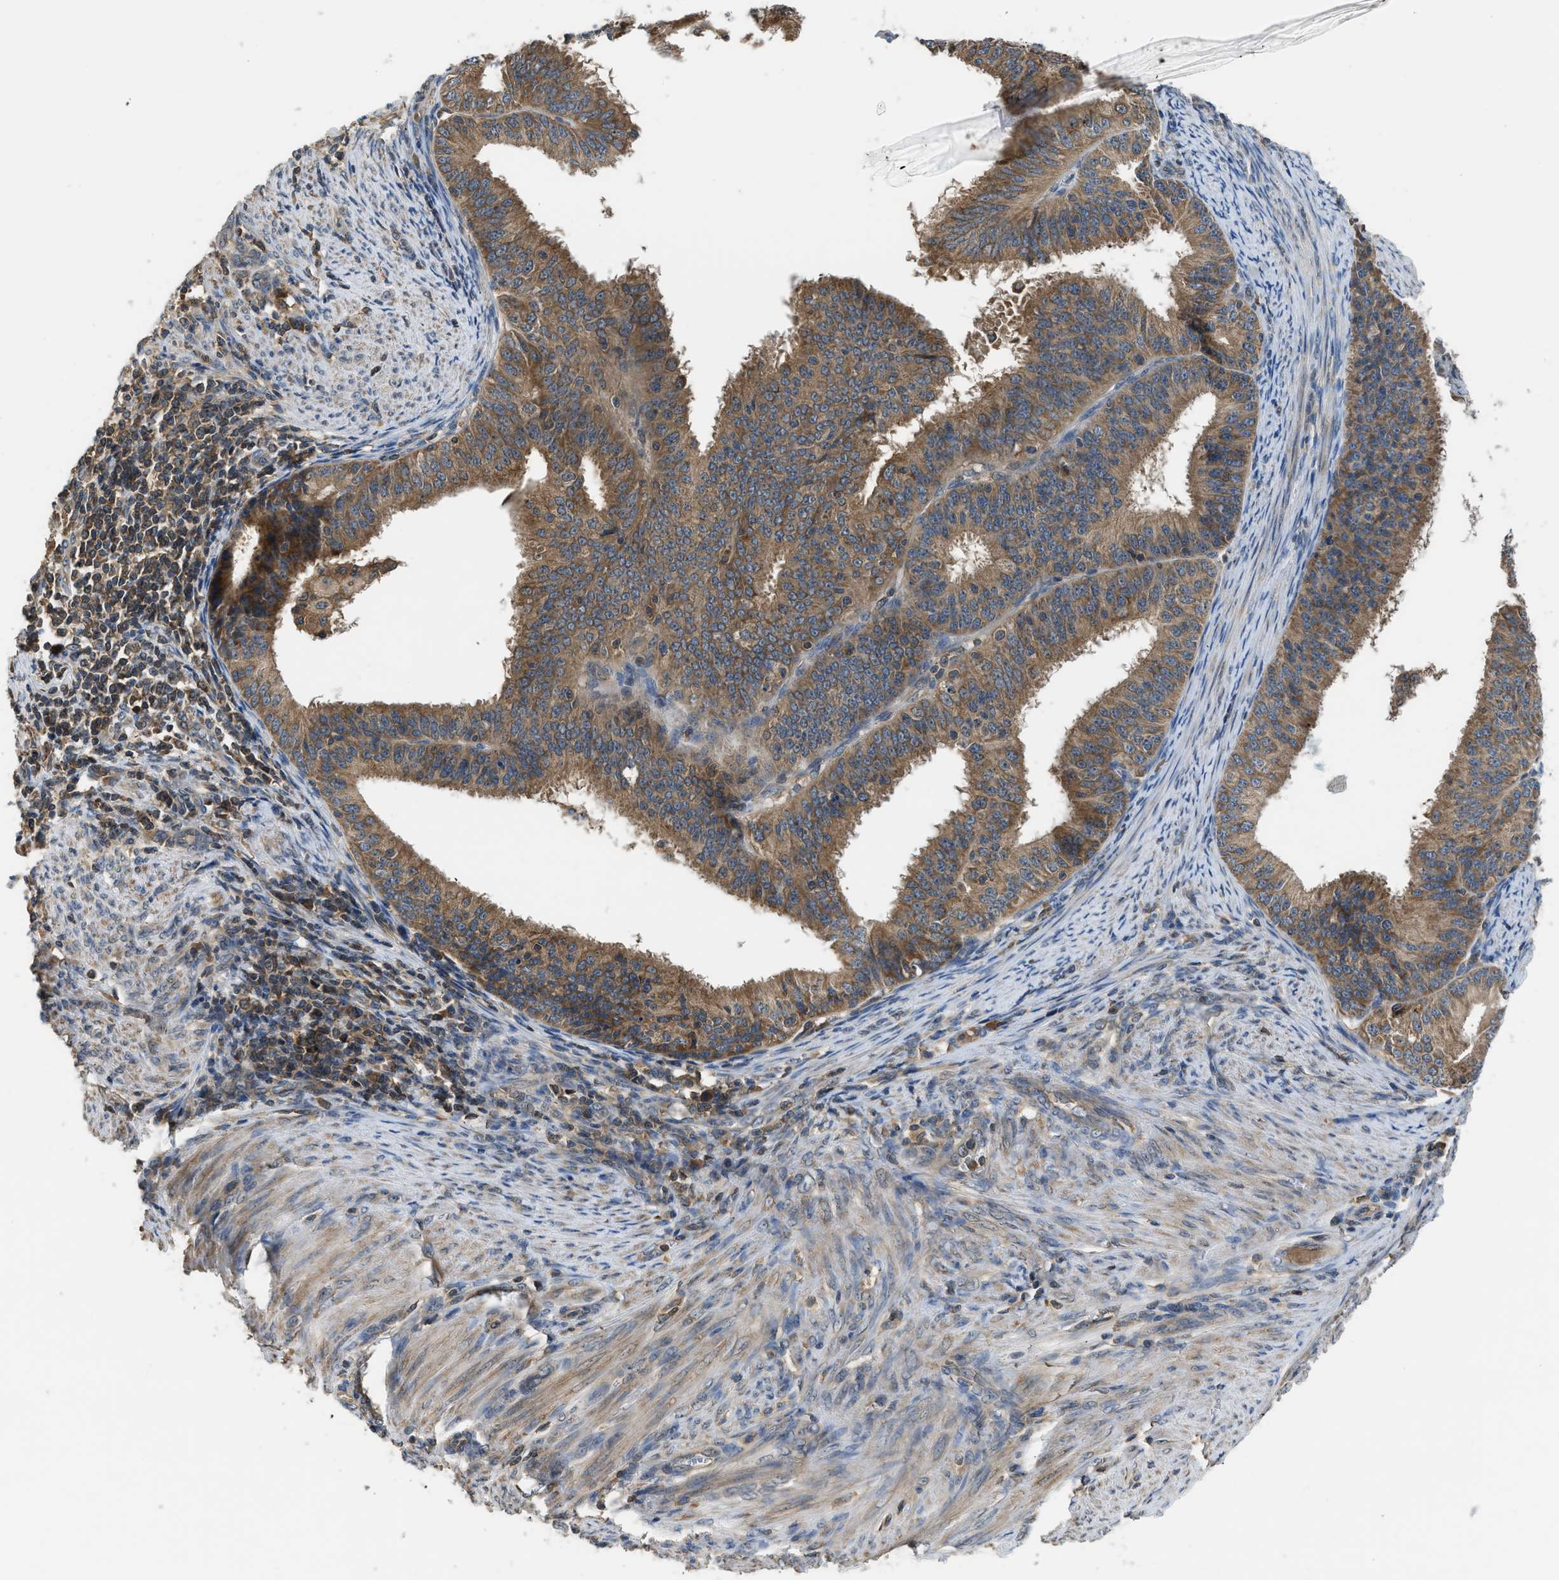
{"staining": {"intensity": "moderate", "quantity": ">75%", "location": "cytoplasmic/membranous"}, "tissue": "endometrial cancer", "cell_type": "Tumor cells", "image_type": "cancer", "snomed": [{"axis": "morphology", "description": "Adenocarcinoma, NOS"}, {"axis": "topography", "description": "Endometrium"}], "caption": "Protein staining by immunohistochemistry (IHC) displays moderate cytoplasmic/membranous staining in about >75% of tumor cells in endometrial cancer (adenocarcinoma).", "gene": "PAFAH2", "patient": {"sex": "female", "age": 70}}